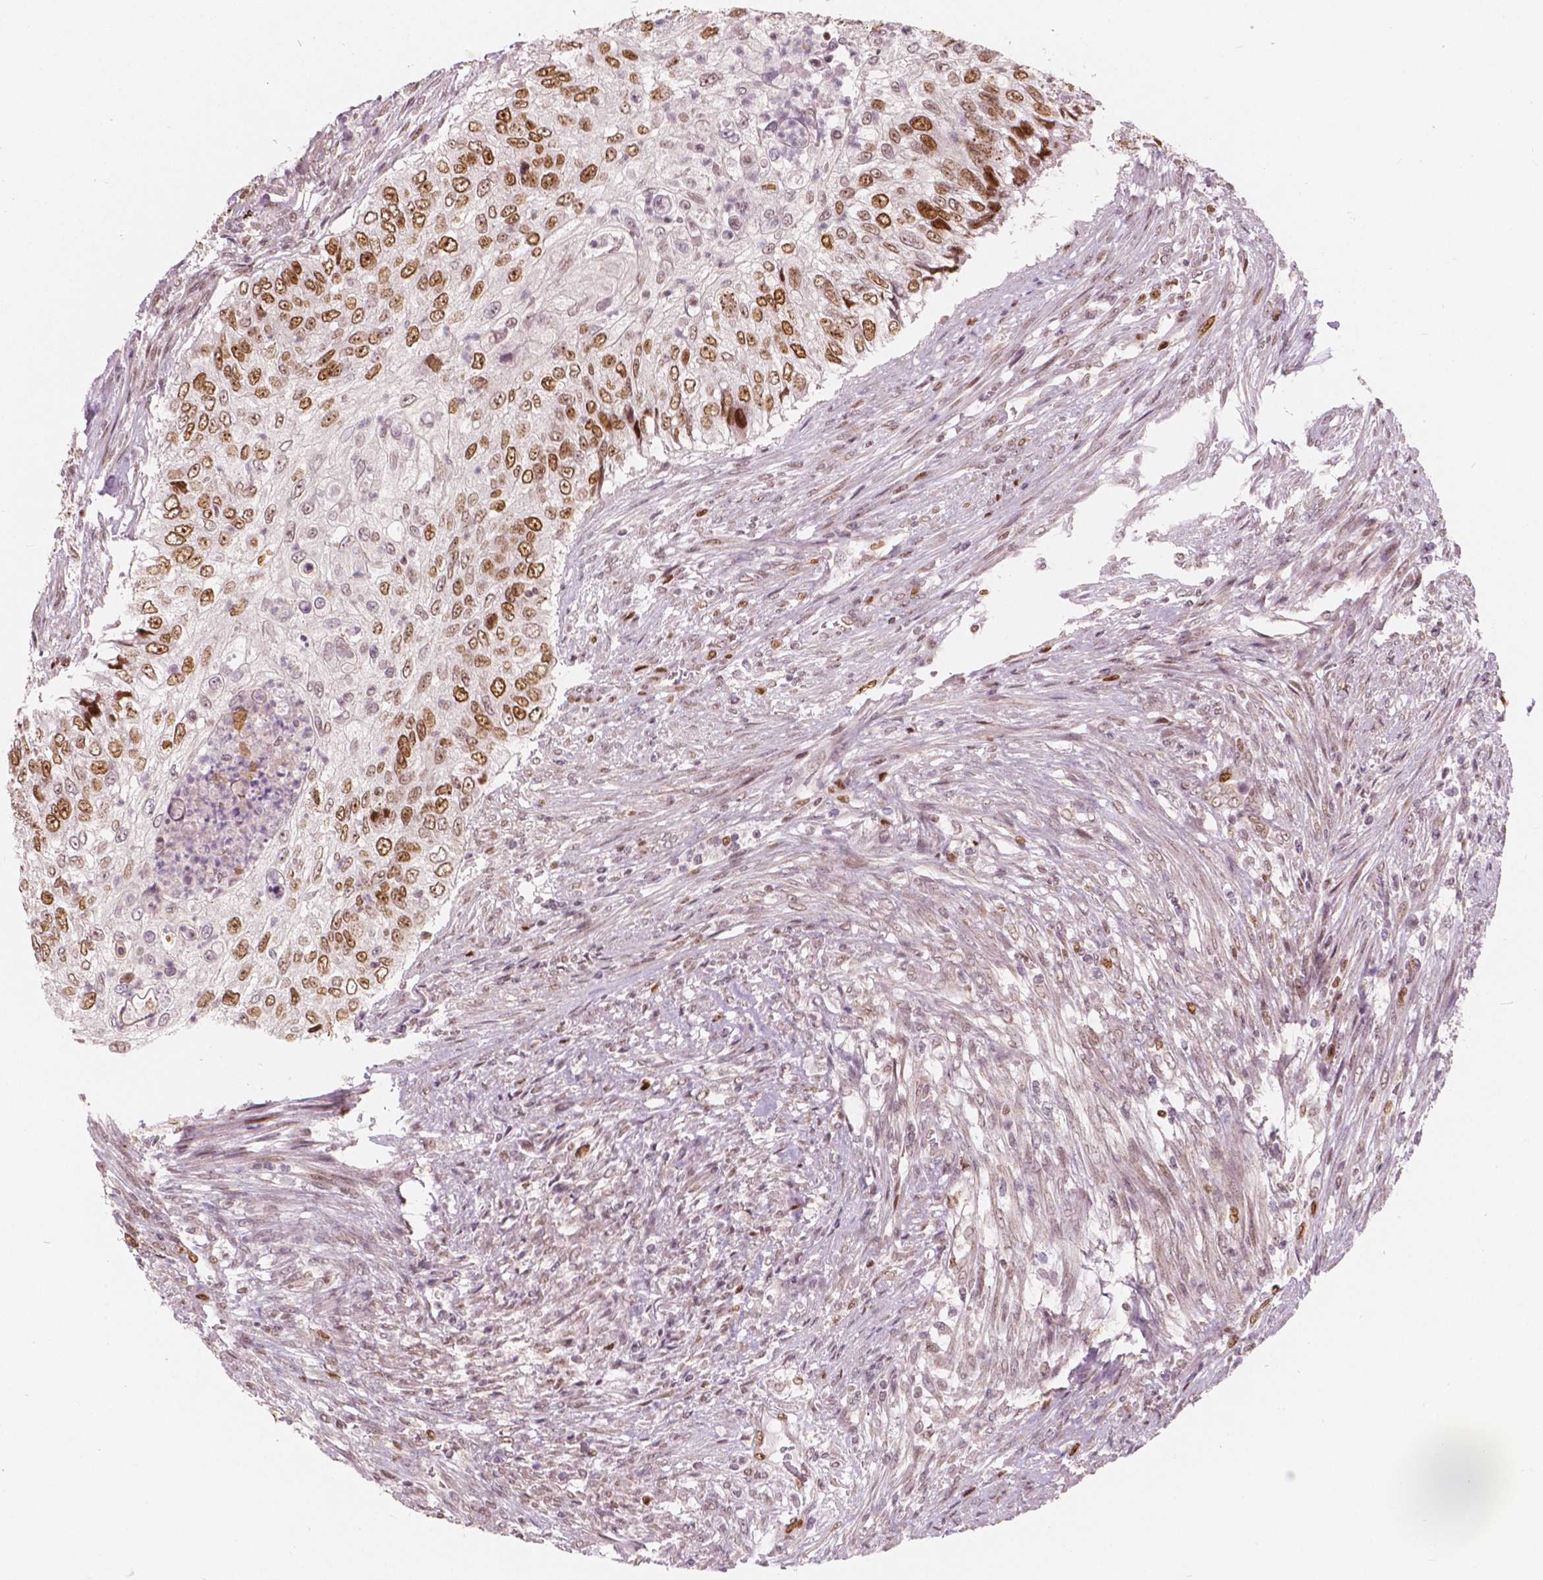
{"staining": {"intensity": "strong", "quantity": "25%-75%", "location": "nuclear"}, "tissue": "urothelial cancer", "cell_type": "Tumor cells", "image_type": "cancer", "snomed": [{"axis": "morphology", "description": "Urothelial carcinoma, High grade"}, {"axis": "topography", "description": "Urinary bladder"}], "caption": "Strong nuclear positivity for a protein is identified in approximately 25%-75% of tumor cells of high-grade urothelial carcinoma using IHC.", "gene": "NSD2", "patient": {"sex": "female", "age": 60}}